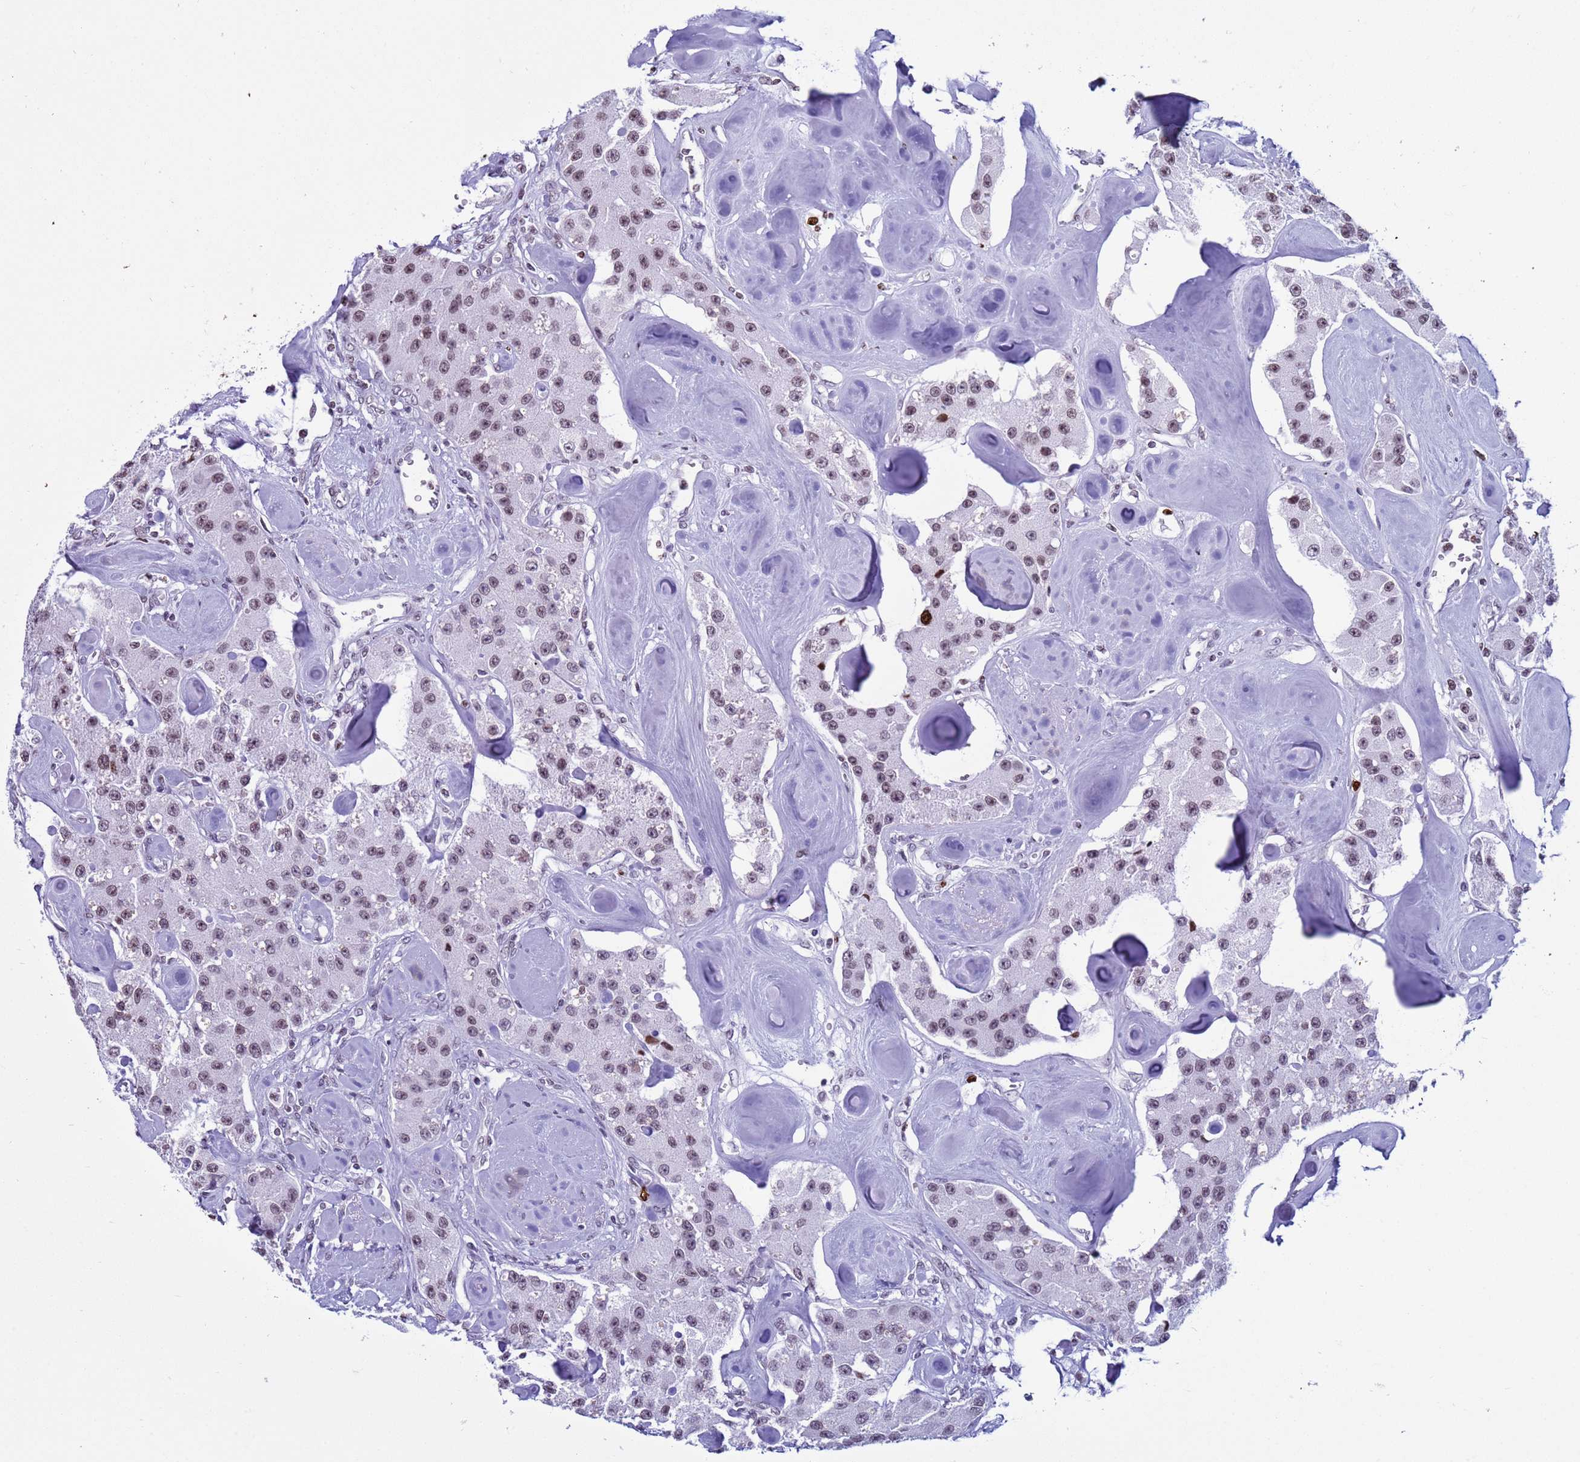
{"staining": {"intensity": "moderate", "quantity": "25%-75%", "location": "nuclear"}, "tissue": "carcinoid", "cell_type": "Tumor cells", "image_type": "cancer", "snomed": [{"axis": "morphology", "description": "Carcinoid, malignant, NOS"}, {"axis": "topography", "description": "Pancreas"}], "caption": "Immunohistochemical staining of human malignant carcinoid demonstrates medium levels of moderate nuclear expression in about 25%-75% of tumor cells. The protein is shown in brown color, while the nuclei are stained blue.", "gene": "H4C8", "patient": {"sex": "male", "age": 41}}